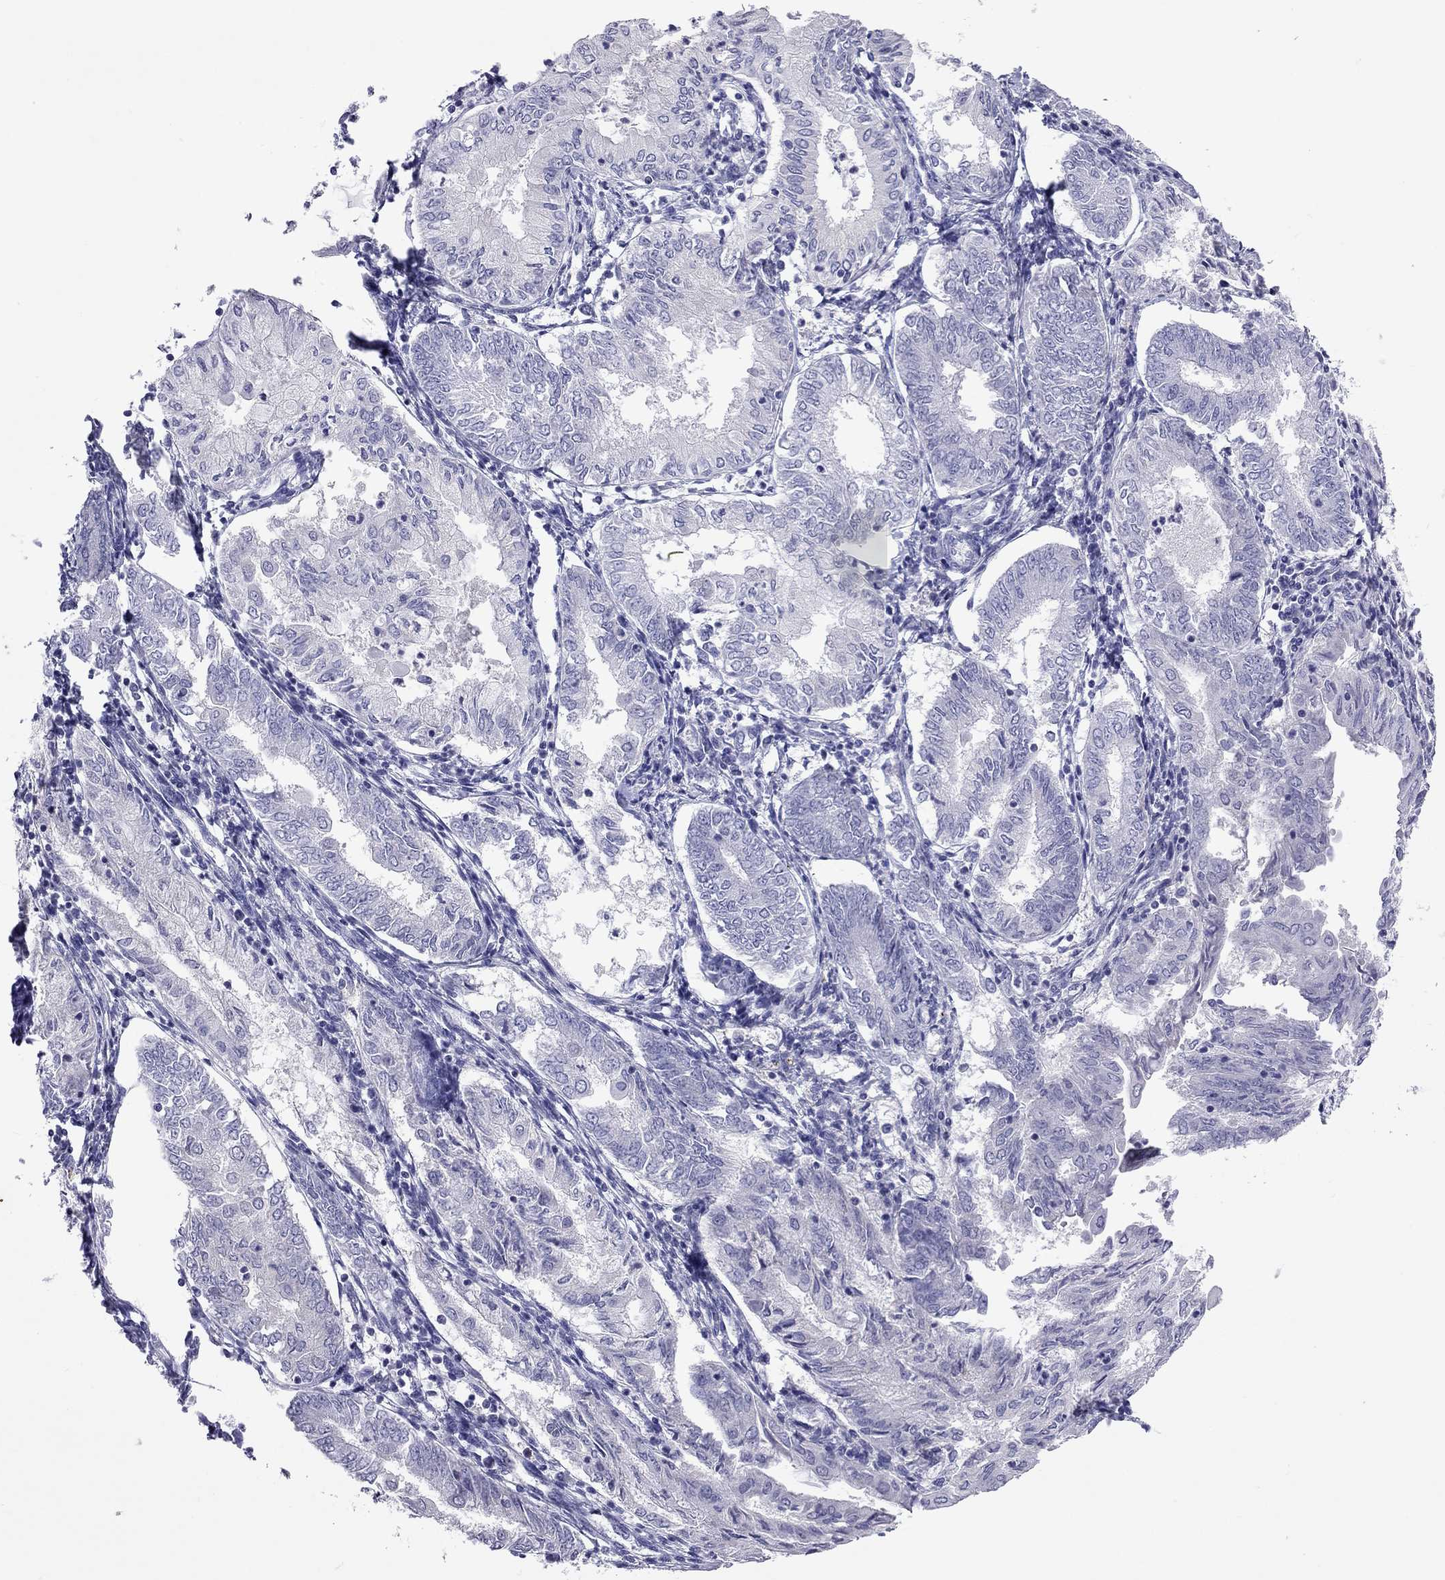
{"staining": {"intensity": "negative", "quantity": "none", "location": "none"}, "tissue": "endometrial cancer", "cell_type": "Tumor cells", "image_type": "cancer", "snomed": [{"axis": "morphology", "description": "Adenocarcinoma, NOS"}, {"axis": "topography", "description": "Endometrium"}], "caption": "An IHC micrograph of endometrial cancer is shown. There is no staining in tumor cells of endometrial cancer. (DAB immunohistochemistry (IHC), high magnification).", "gene": "PPP1R3A", "patient": {"sex": "female", "age": 68}}